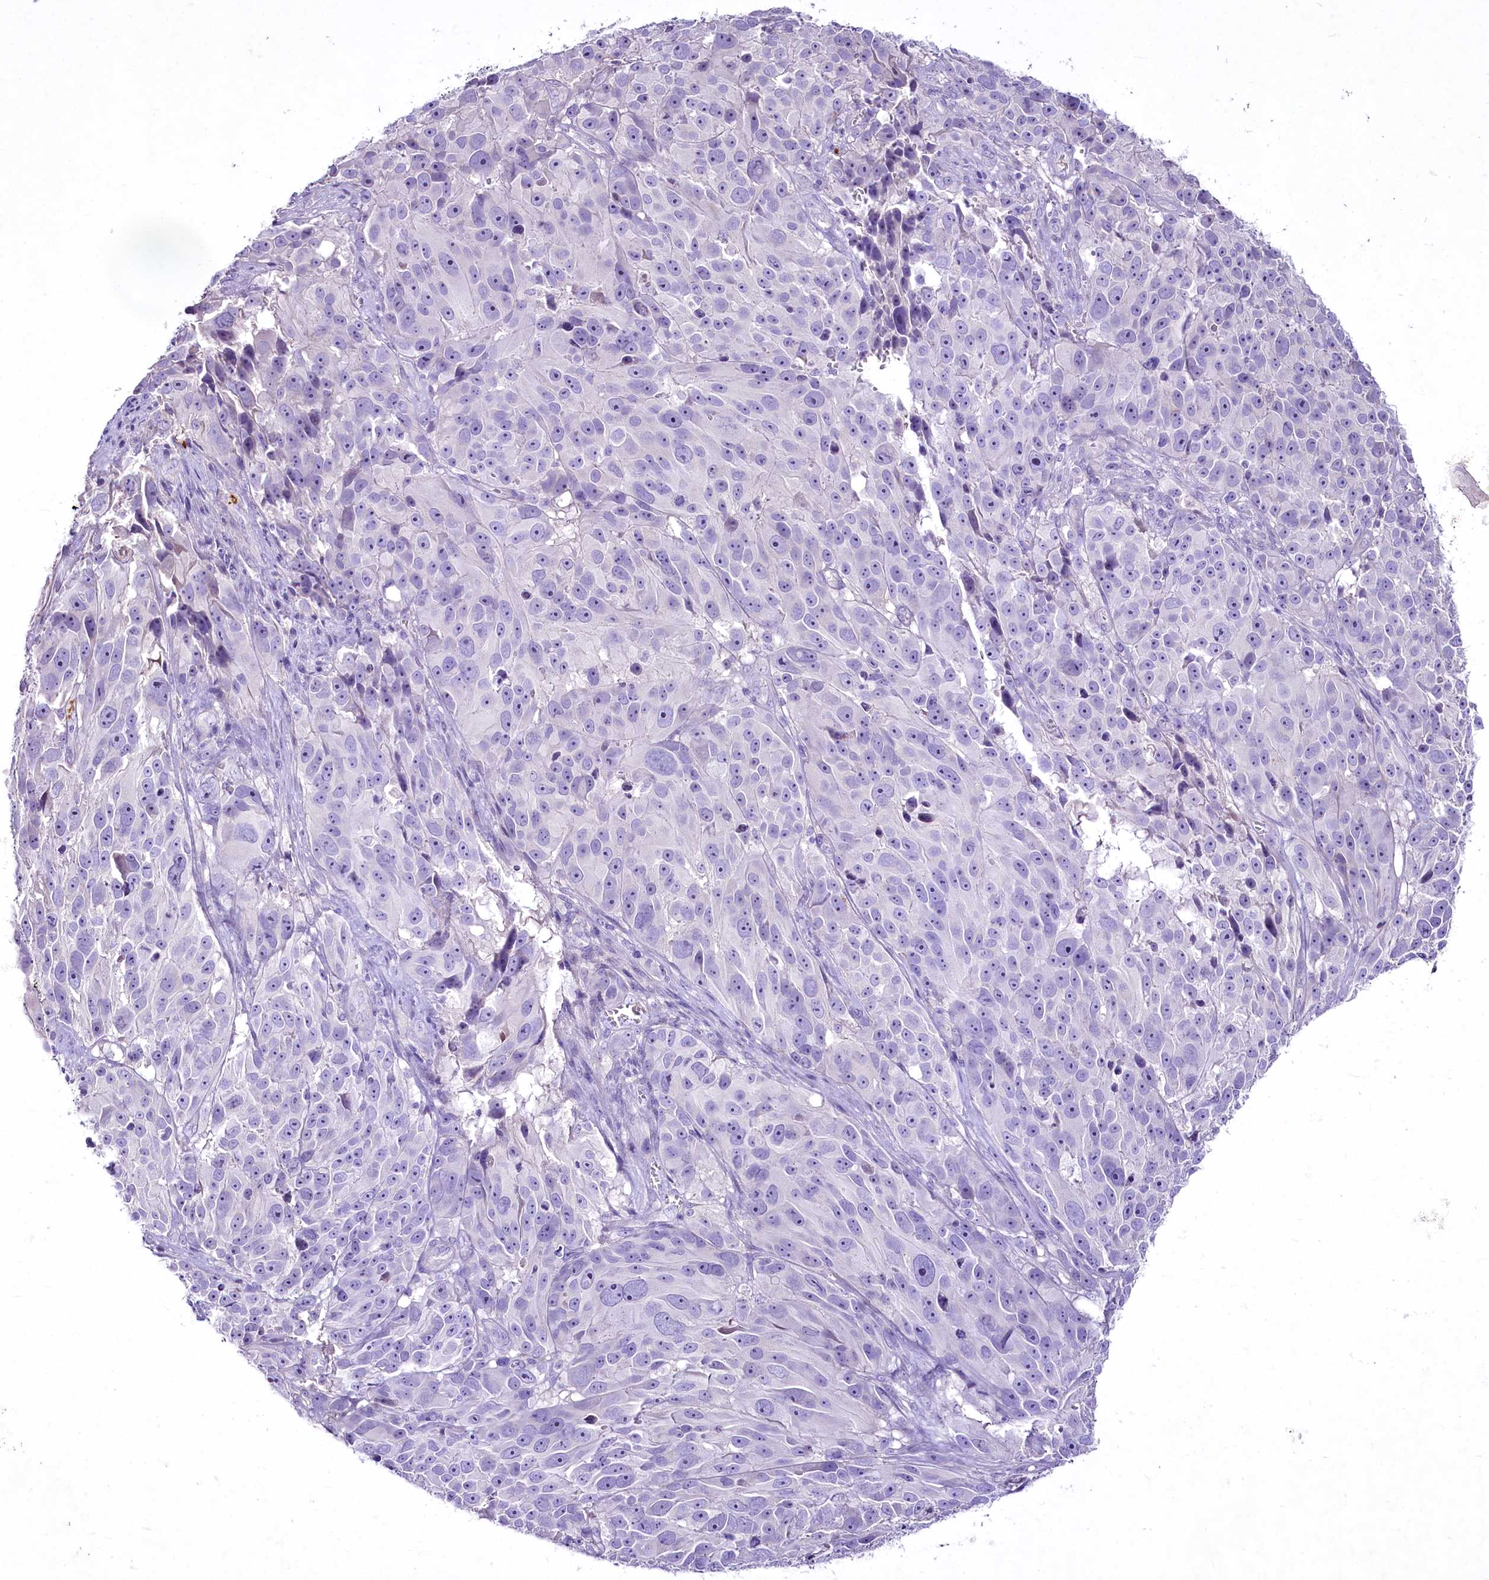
{"staining": {"intensity": "negative", "quantity": "none", "location": "none"}, "tissue": "melanoma", "cell_type": "Tumor cells", "image_type": "cancer", "snomed": [{"axis": "morphology", "description": "Malignant melanoma, NOS"}, {"axis": "topography", "description": "Skin"}], "caption": "Immunohistochemical staining of malignant melanoma exhibits no significant staining in tumor cells.", "gene": "FAM209B", "patient": {"sex": "male", "age": 84}}